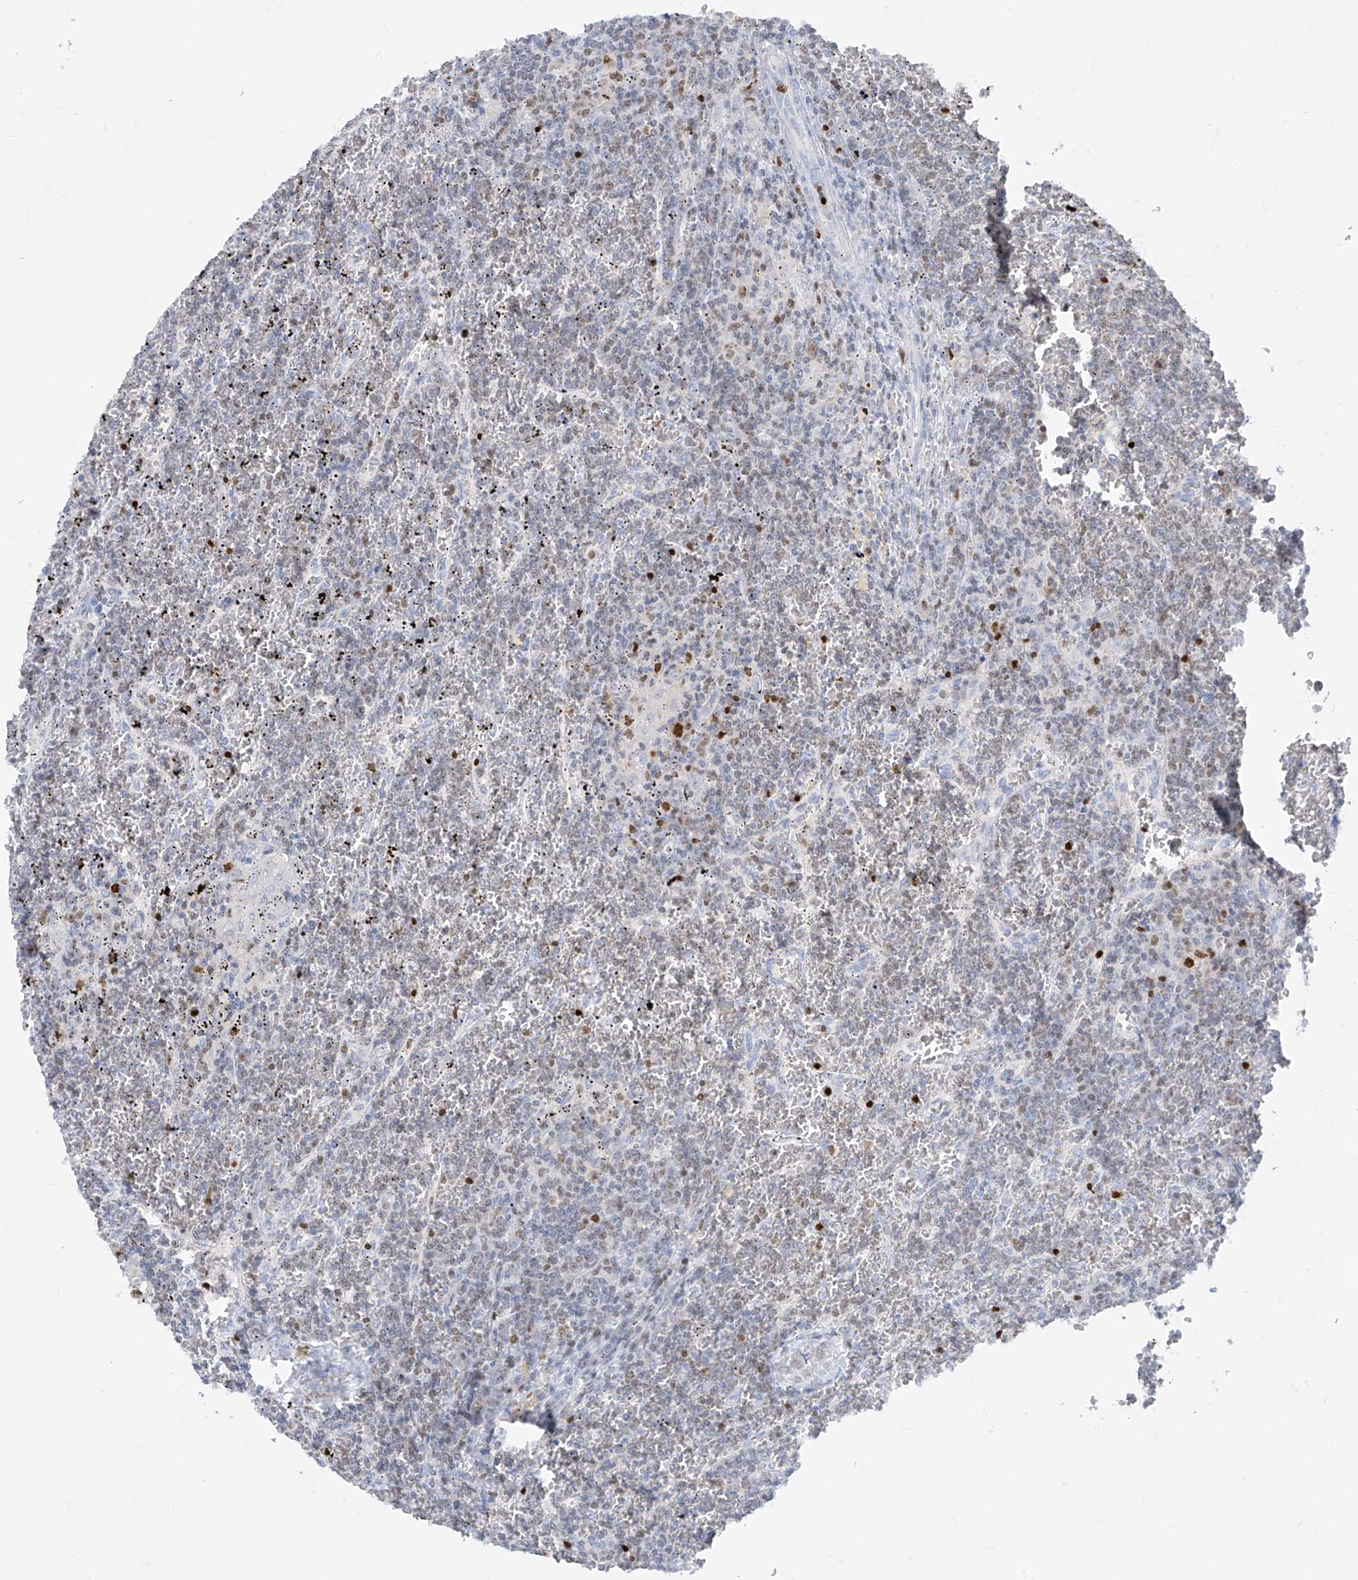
{"staining": {"intensity": "weak", "quantity": "<25%", "location": "nuclear"}, "tissue": "lymphoma", "cell_type": "Tumor cells", "image_type": "cancer", "snomed": [{"axis": "morphology", "description": "Malignant lymphoma, non-Hodgkin's type, Low grade"}, {"axis": "topography", "description": "Spleen"}], "caption": "An immunohistochemistry (IHC) histopathology image of lymphoma is shown. There is no staining in tumor cells of lymphoma. (Immunohistochemistry, brightfield microscopy, high magnification).", "gene": "TBX21", "patient": {"sex": "female", "age": 19}}